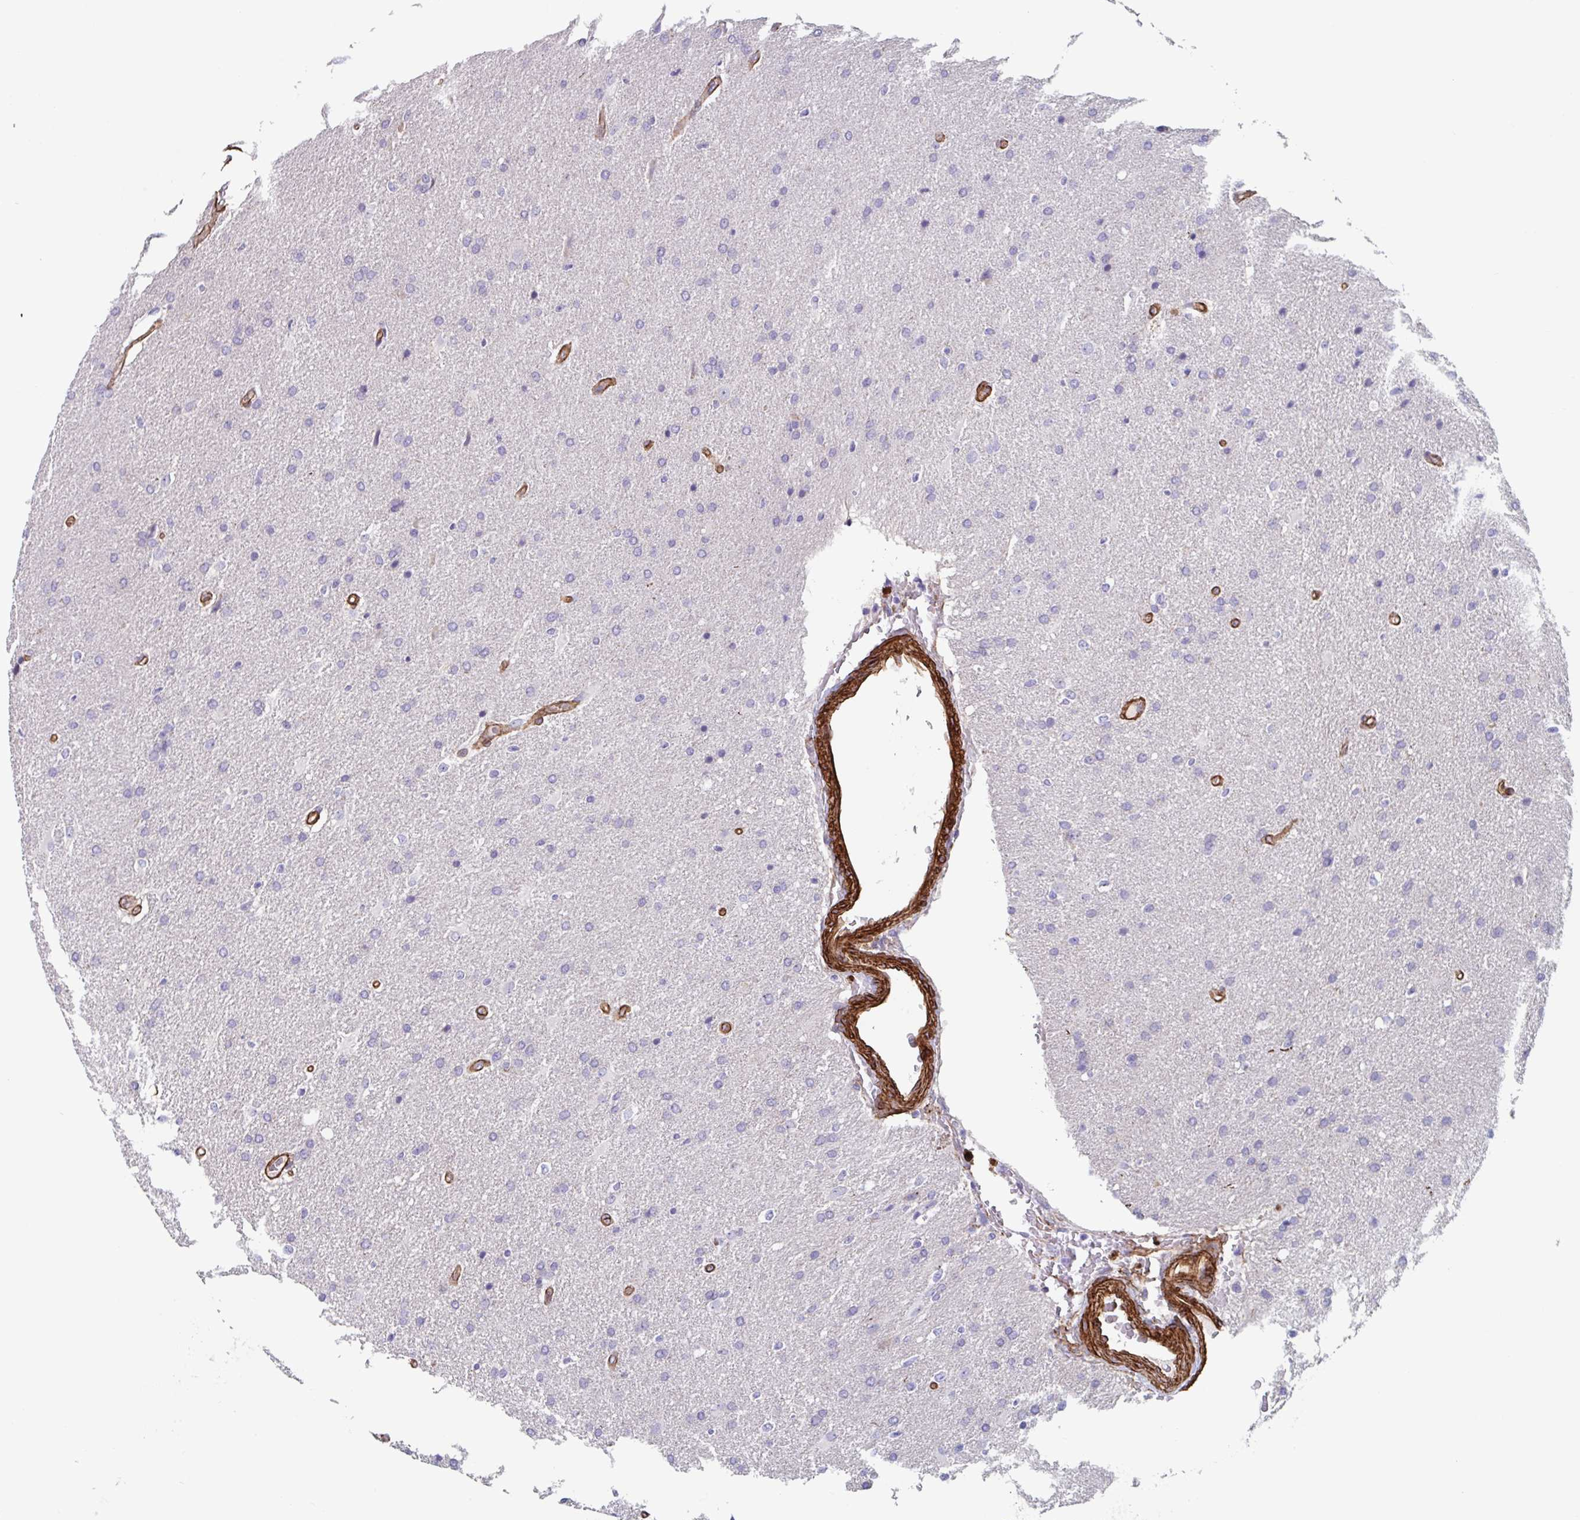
{"staining": {"intensity": "negative", "quantity": "none", "location": "none"}, "tissue": "glioma", "cell_type": "Tumor cells", "image_type": "cancer", "snomed": [{"axis": "morphology", "description": "Glioma, malignant, High grade"}, {"axis": "topography", "description": "Brain"}], "caption": "This is a histopathology image of IHC staining of malignant glioma (high-grade), which shows no positivity in tumor cells.", "gene": "CITED4", "patient": {"sex": "male", "age": 56}}